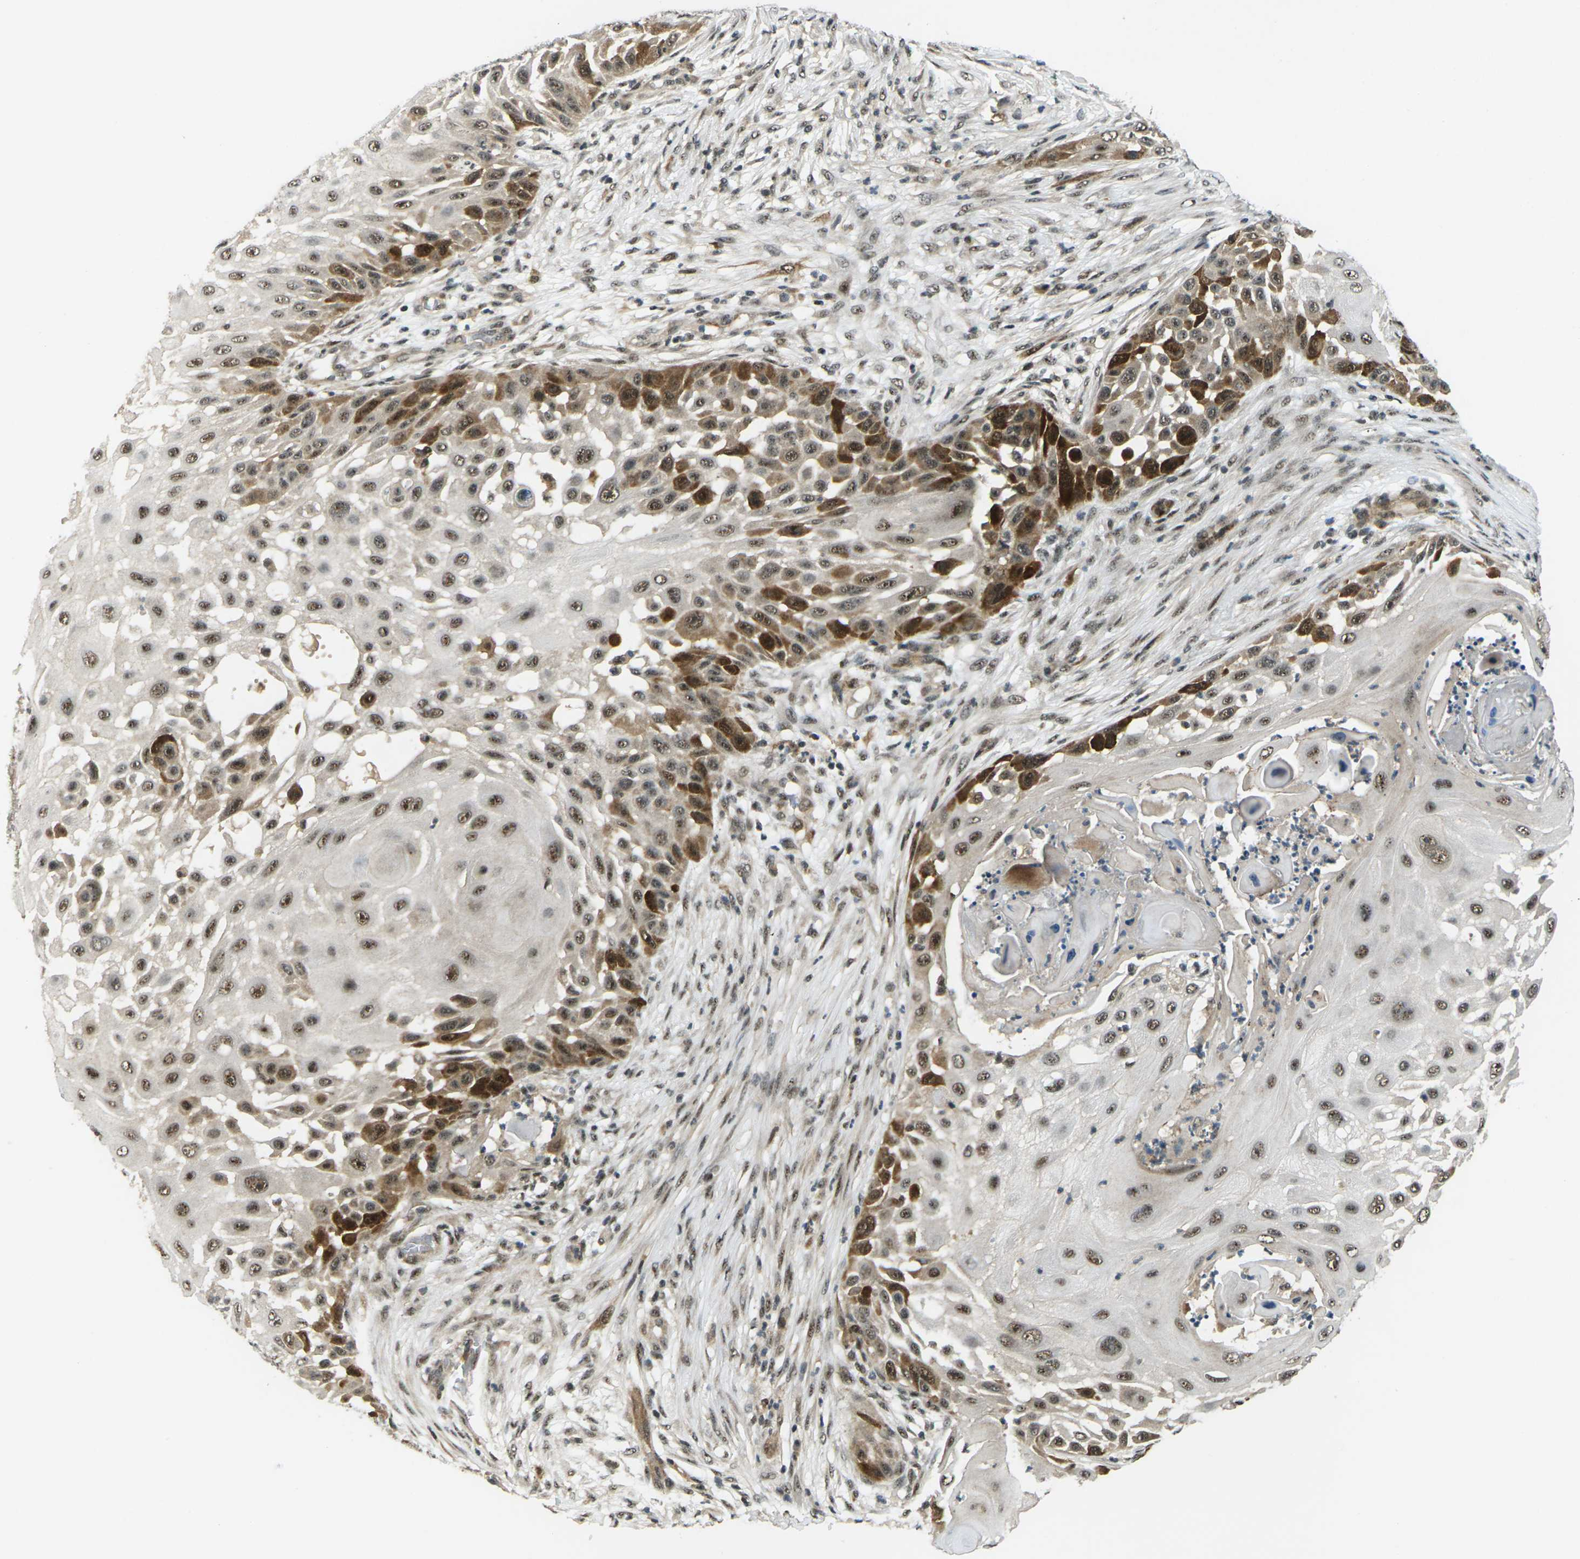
{"staining": {"intensity": "moderate", "quantity": ">75%", "location": "cytoplasmic/membranous,nuclear"}, "tissue": "skin cancer", "cell_type": "Tumor cells", "image_type": "cancer", "snomed": [{"axis": "morphology", "description": "Squamous cell carcinoma, NOS"}, {"axis": "topography", "description": "Skin"}], "caption": "The immunohistochemical stain highlights moderate cytoplasmic/membranous and nuclear positivity in tumor cells of squamous cell carcinoma (skin) tissue. (DAB (3,3'-diaminobenzidine) IHC with brightfield microscopy, high magnification).", "gene": "UBE2S", "patient": {"sex": "female", "age": 44}}